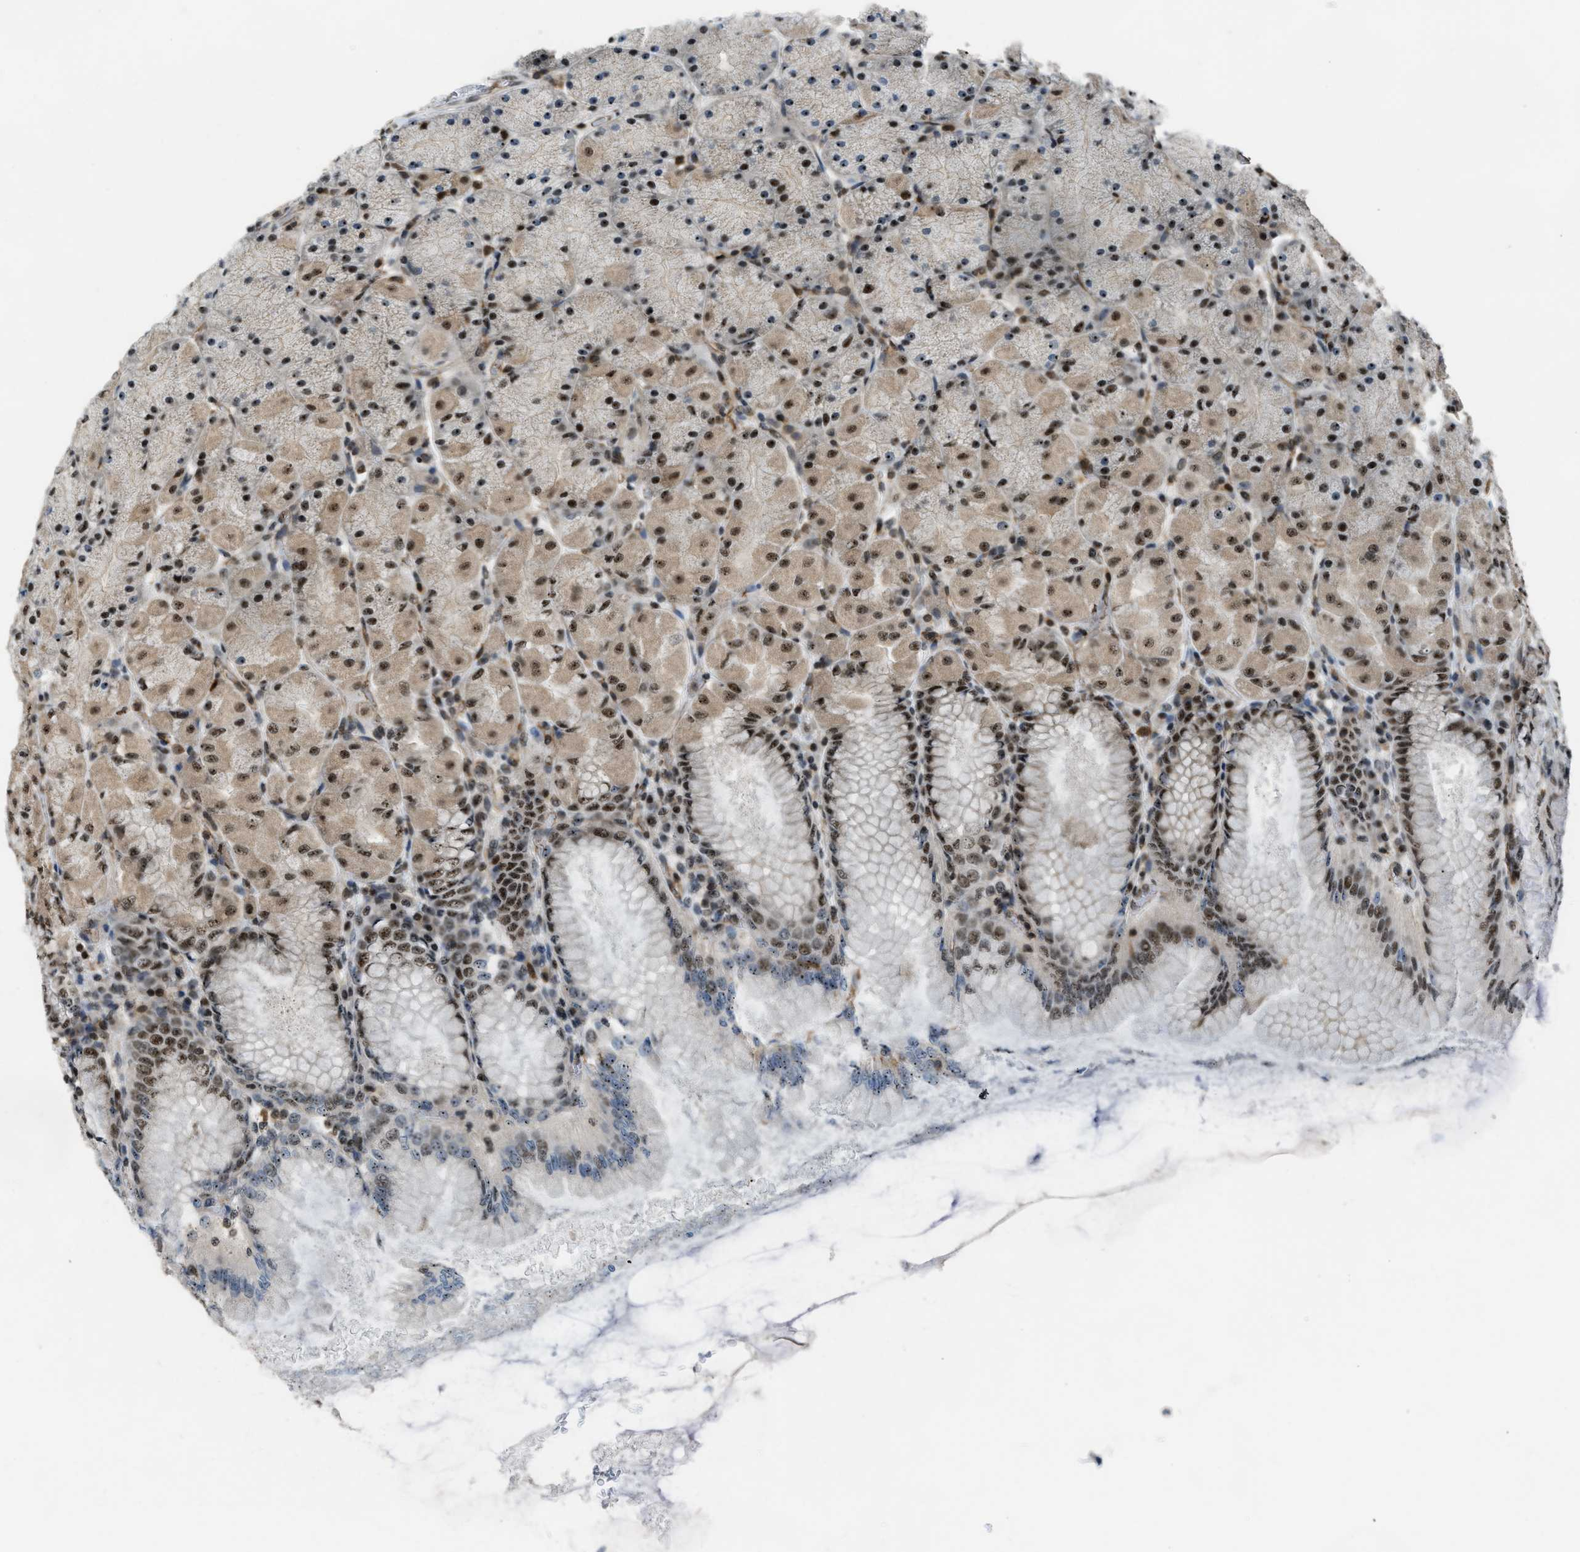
{"staining": {"intensity": "strong", "quantity": "25%-75%", "location": "nuclear"}, "tissue": "stomach", "cell_type": "Glandular cells", "image_type": "normal", "snomed": [{"axis": "morphology", "description": "Normal tissue, NOS"}, {"axis": "topography", "description": "Stomach, upper"}], "caption": "A micrograph of stomach stained for a protein shows strong nuclear brown staining in glandular cells. (DAB IHC, brown staining for protein, blue staining for nuclei).", "gene": "E2F1", "patient": {"sex": "female", "age": 56}}